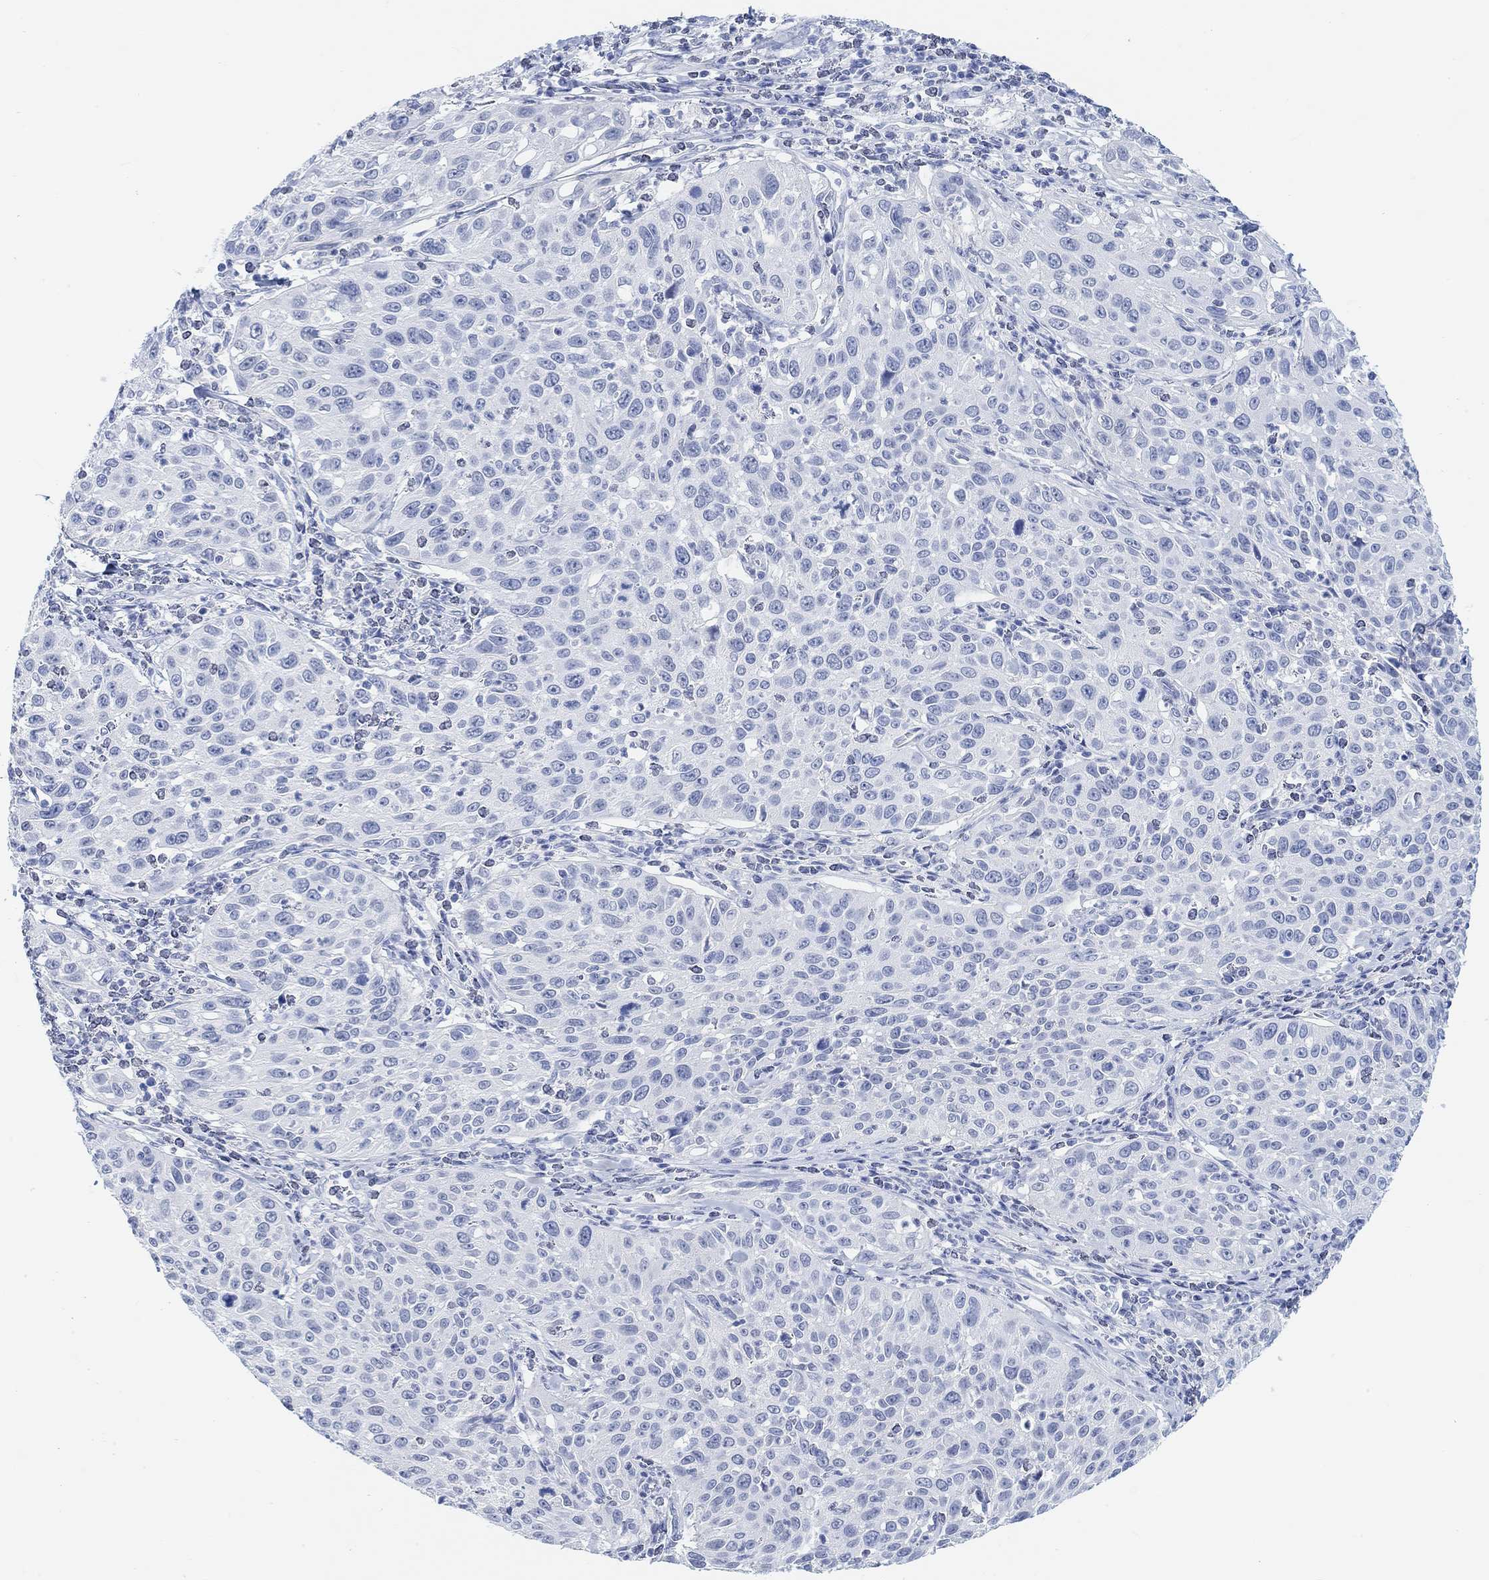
{"staining": {"intensity": "negative", "quantity": "none", "location": "none"}, "tissue": "cervical cancer", "cell_type": "Tumor cells", "image_type": "cancer", "snomed": [{"axis": "morphology", "description": "Squamous cell carcinoma, NOS"}, {"axis": "topography", "description": "Cervix"}], "caption": "The IHC histopathology image has no significant staining in tumor cells of squamous cell carcinoma (cervical) tissue. (DAB (3,3'-diaminobenzidine) IHC with hematoxylin counter stain).", "gene": "ENO4", "patient": {"sex": "female", "age": 26}}